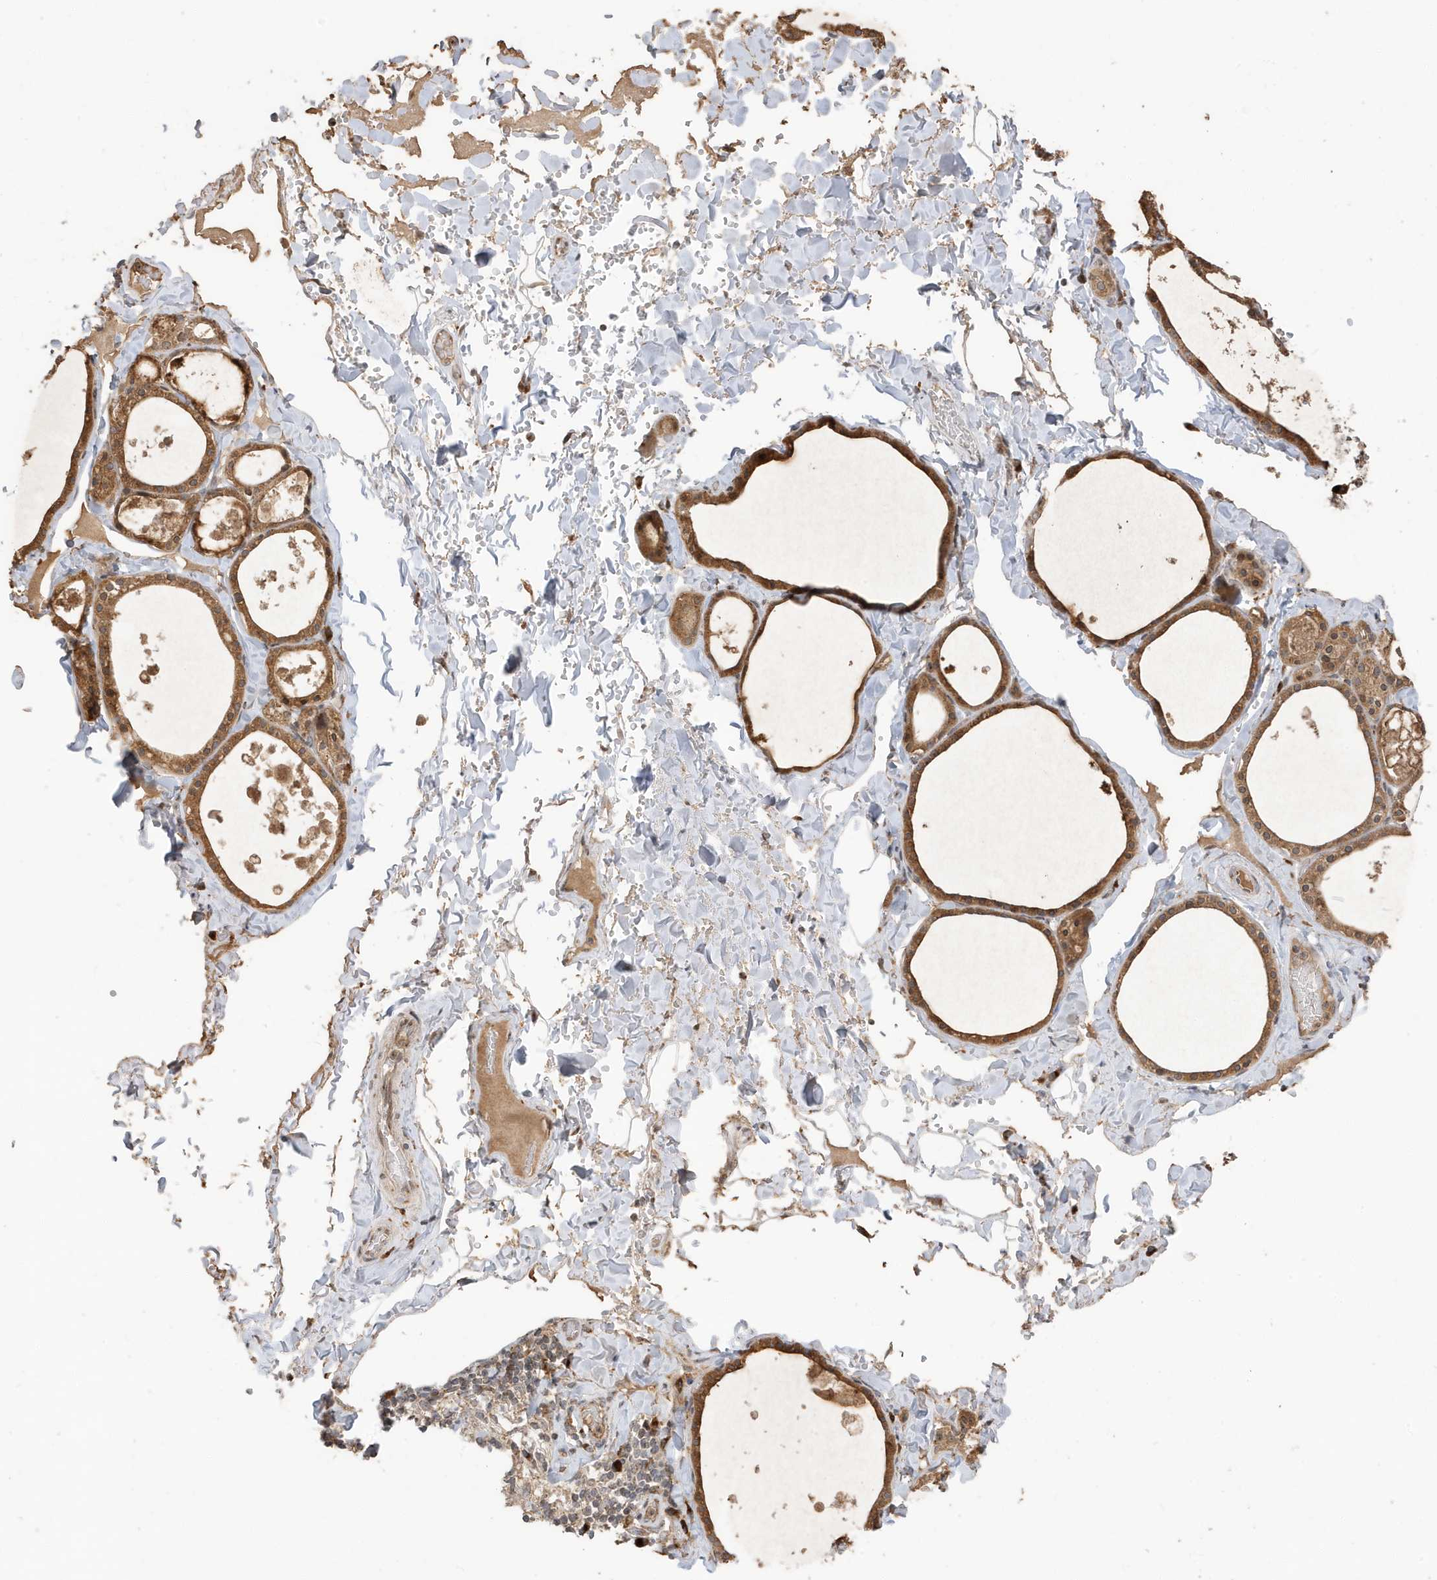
{"staining": {"intensity": "moderate", "quantity": ">75%", "location": "cytoplasmic/membranous"}, "tissue": "thyroid gland", "cell_type": "Glandular cells", "image_type": "normal", "snomed": [{"axis": "morphology", "description": "Normal tissue, NOS"}, {"axis": "topography", "description": "Thyroid gland"}], "caption": "Protein expression analysis of unremarkable human thyroid gland reveals moderate cytoplasmic/membranous staining in about >75% of glandular cells.", "gene": "RER1", "patient": {"sex": "male", "age": 56}}